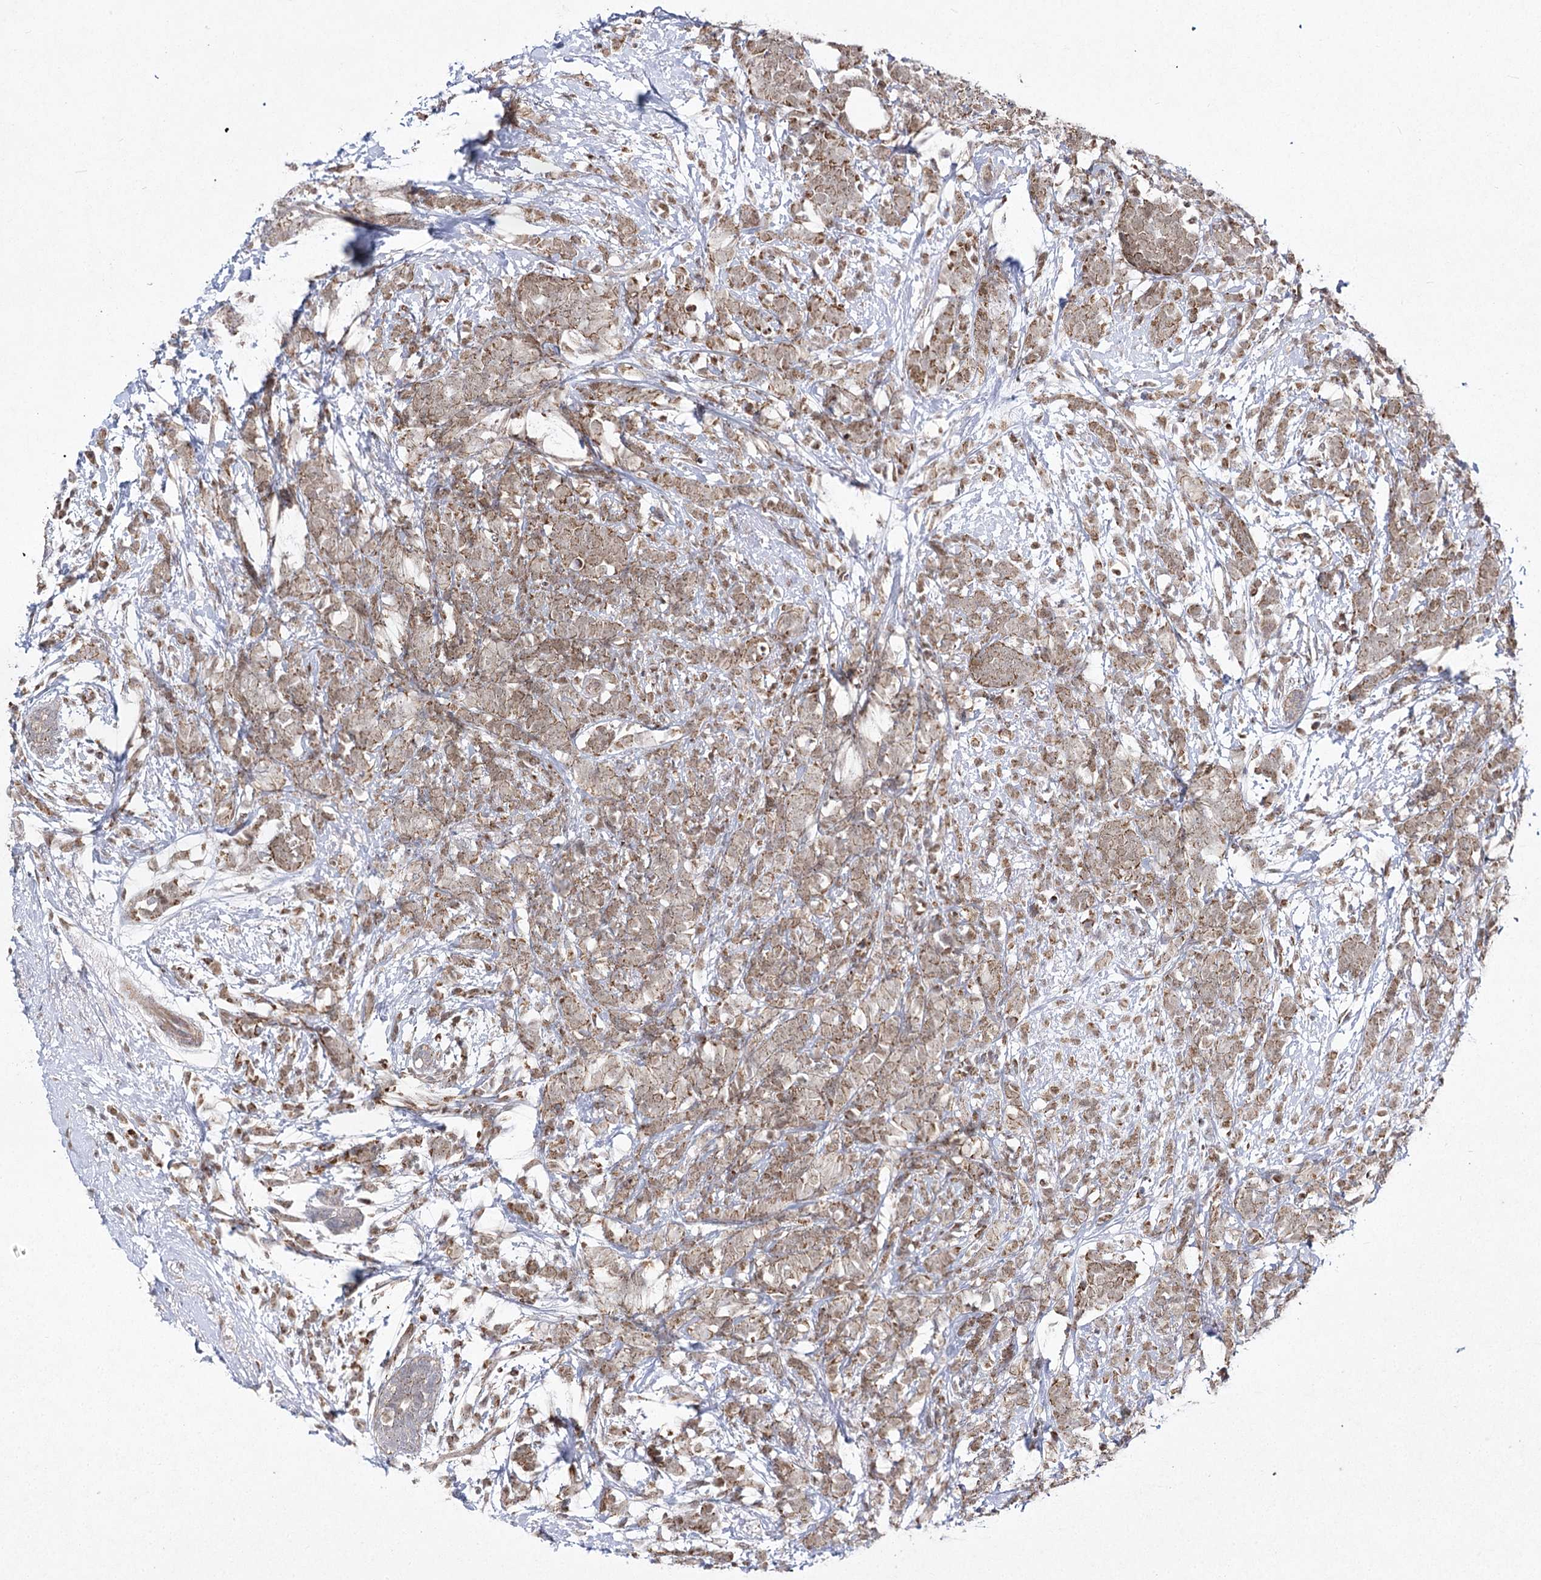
{"staining": {"intensity": "moderate", "quantity": ">75%", "location": "cytoplasmic/membranous"}, "tissue": "breast cancer", "cell_type": "Tumor cells", "image_type": "cancer", "snomed": [{"axis": "morphology", "description": "Lobular carcinoma"}, {"axis": "topography", "description": "Breast"}], "caption": "A high-resolution photomicrograph shows immunohistochemistry staining of breast lobular carcinoma, which displays moderate cytoplasmic/membranous staining in approximately >75% of tumor cells. (Stains: DAB (3,3'-diaminobenzidine) in brown, nuclei in blue, Microscopy: brightfield microscopy at high magnification).", "gene": "SLC4A1AP", "patient": {"sex": "female", "age": 58}}